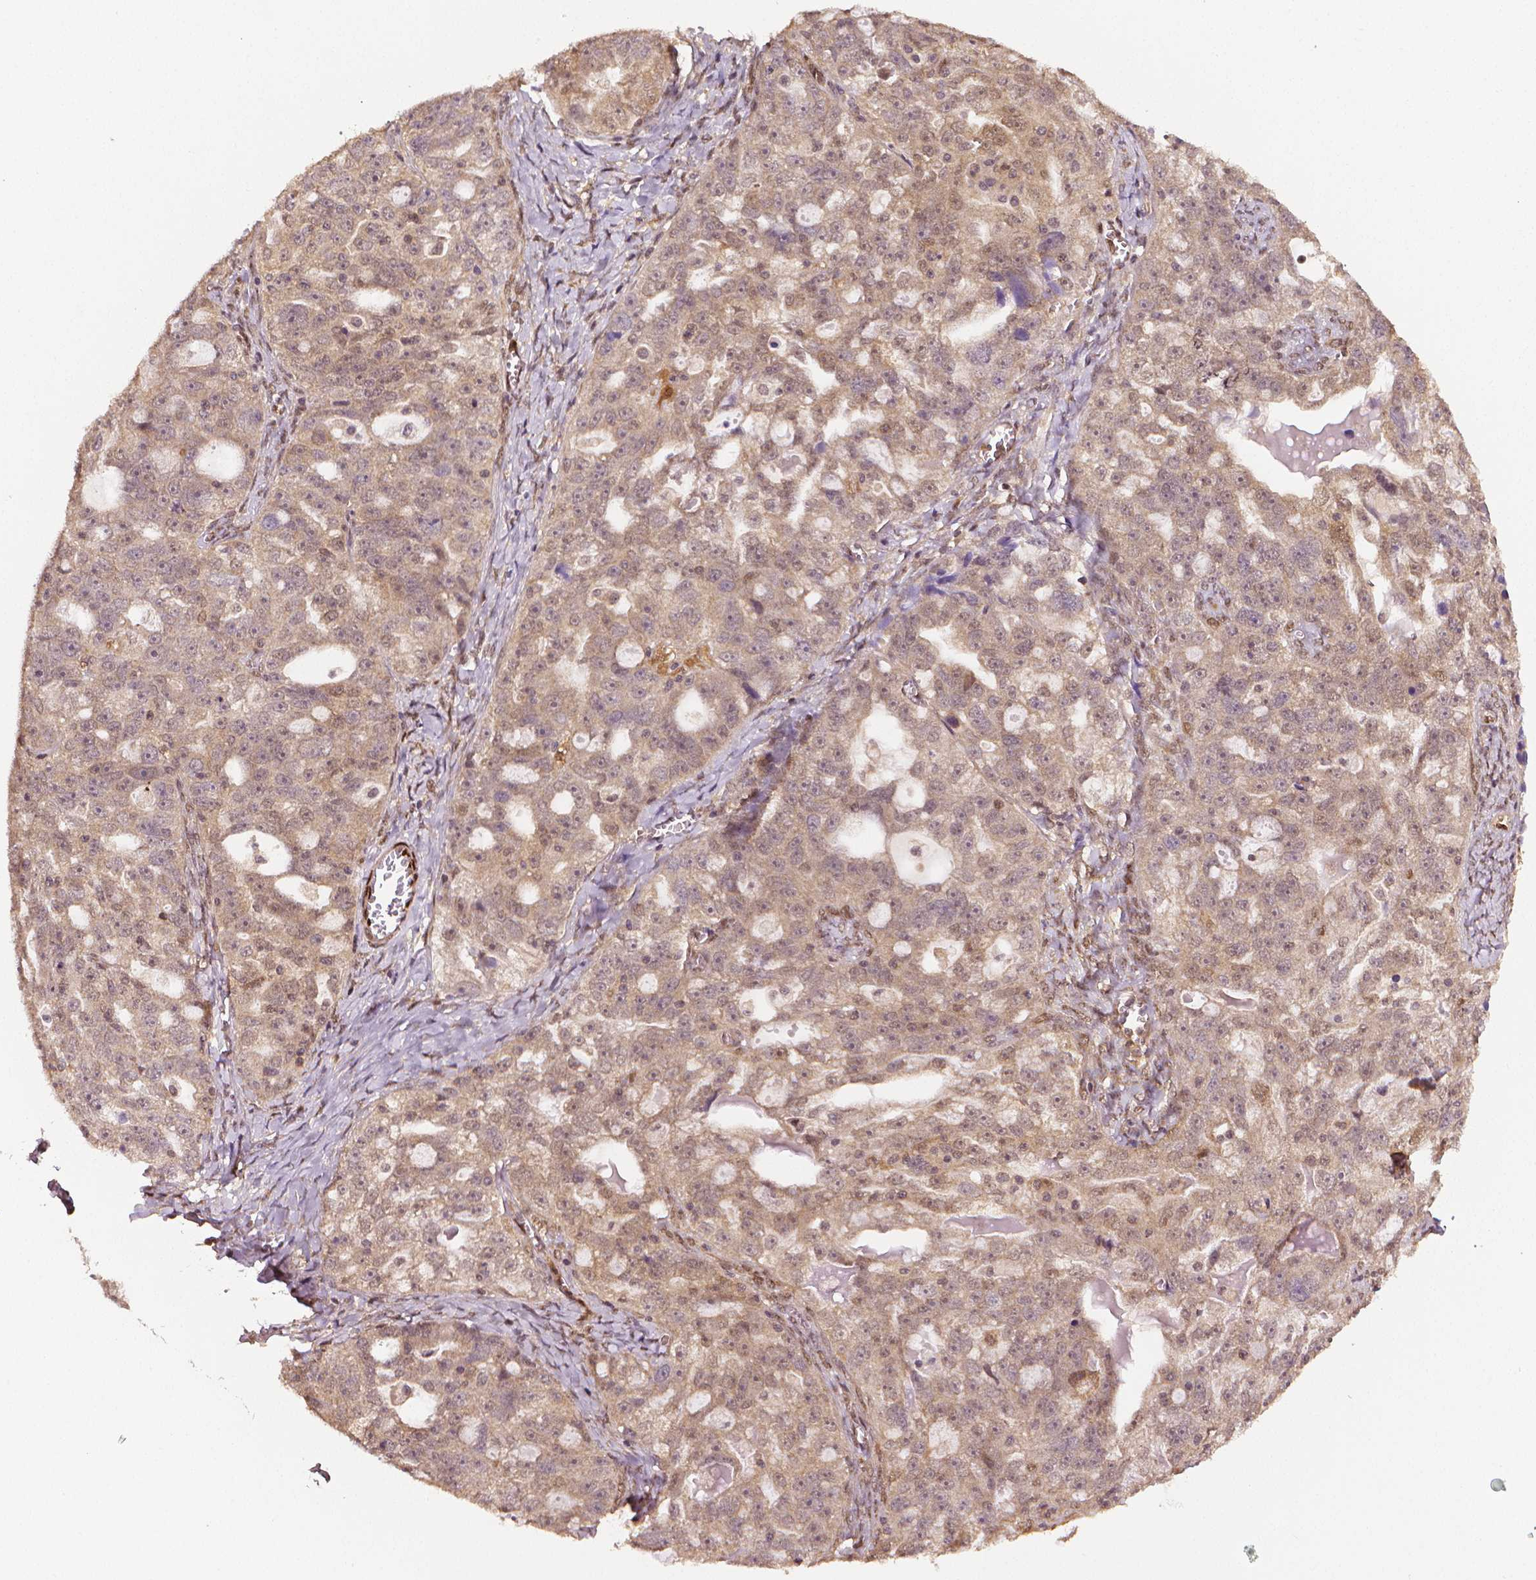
{"staining": {"intensity": "weak", "quantity": "25%-75%", "location": "cytoplasmic/membranous"}, "tissue": "ovarian cancer", "cell_type": "Tumor cells", "image_type": "cancer", "snomed": [{"axis": "morphology", "description": "Cystadenocarcinoma, serous, NOS"}, {"axis": "topography", "description": "Ovary"}], "caption": "This is a photomicrograph of IHC staining of ovarian cancer (serous cystadenocarcinoma), which shows weak expression in the cytoplasmic/membranous of tumor cells.", "gene": "STAT3", "patient": {"sex": "female", "age": 51}}